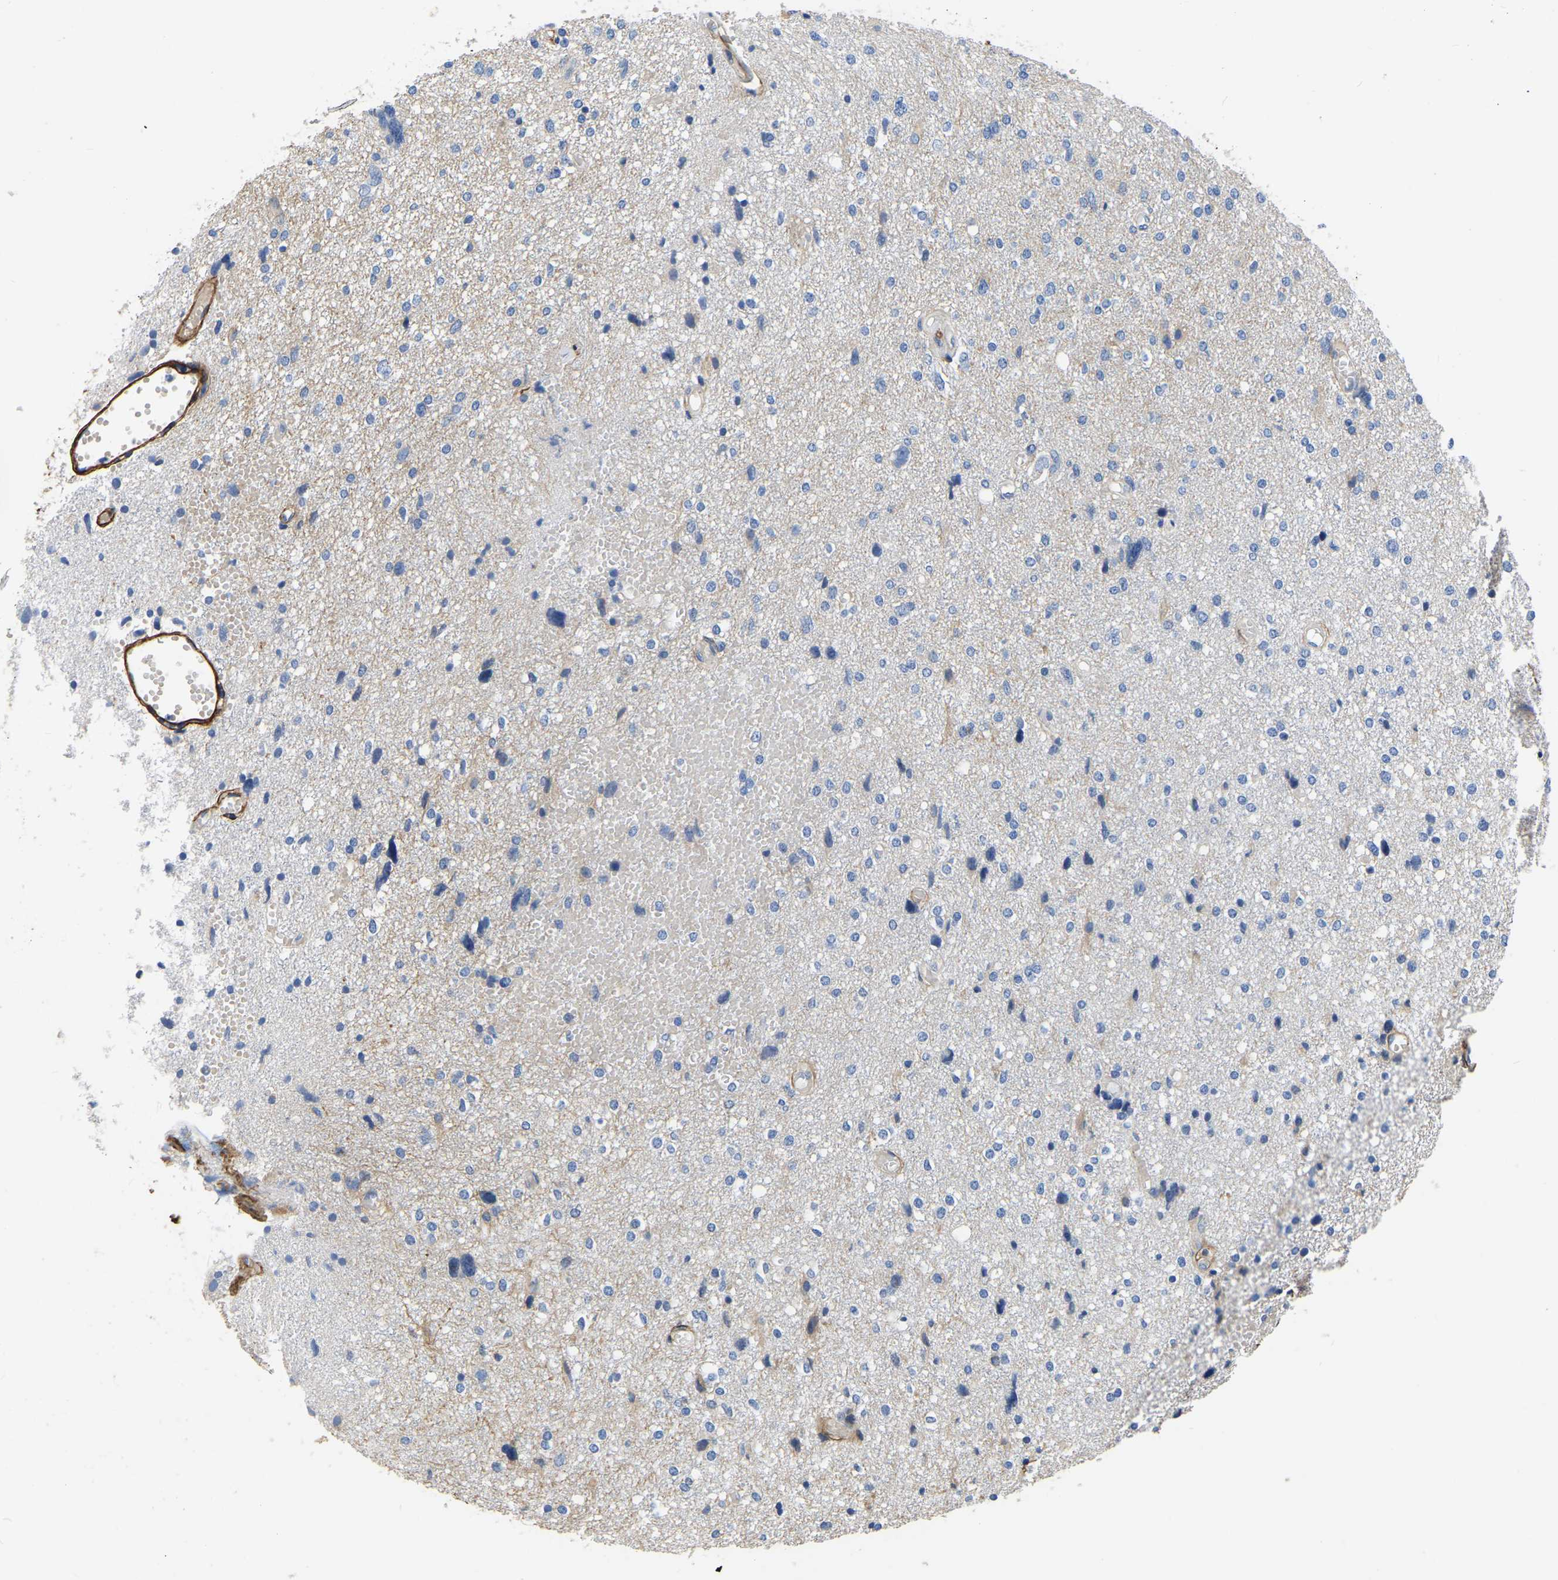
{"staining": {"intensity": "negative", "quantity": "none", "location": "none"}, "tissue": "glioma", "cell_type": "Tumor cells", "image_type": "cancer", "snomed": [{"axis": "morphology", "description": "Glioma, malignant, High grade"}, {"axis": "topography", "description": "Brain"}], "caption": "Immunohistochemistry micrograph of neoplastic tissue: glioma stained with DAB (3,3'-diaminobenzidine) exhibits no significant protein staining in tumor cells. The staining was performed using DAB (3,3'-diaminobenzidine) to visualize the protein expression in brown, while the nuclei were stained in blue with hematoxylin (Magnification: 20x).", "gene": "COL6A1", "patient": {"sex": "female", "age": 59}}